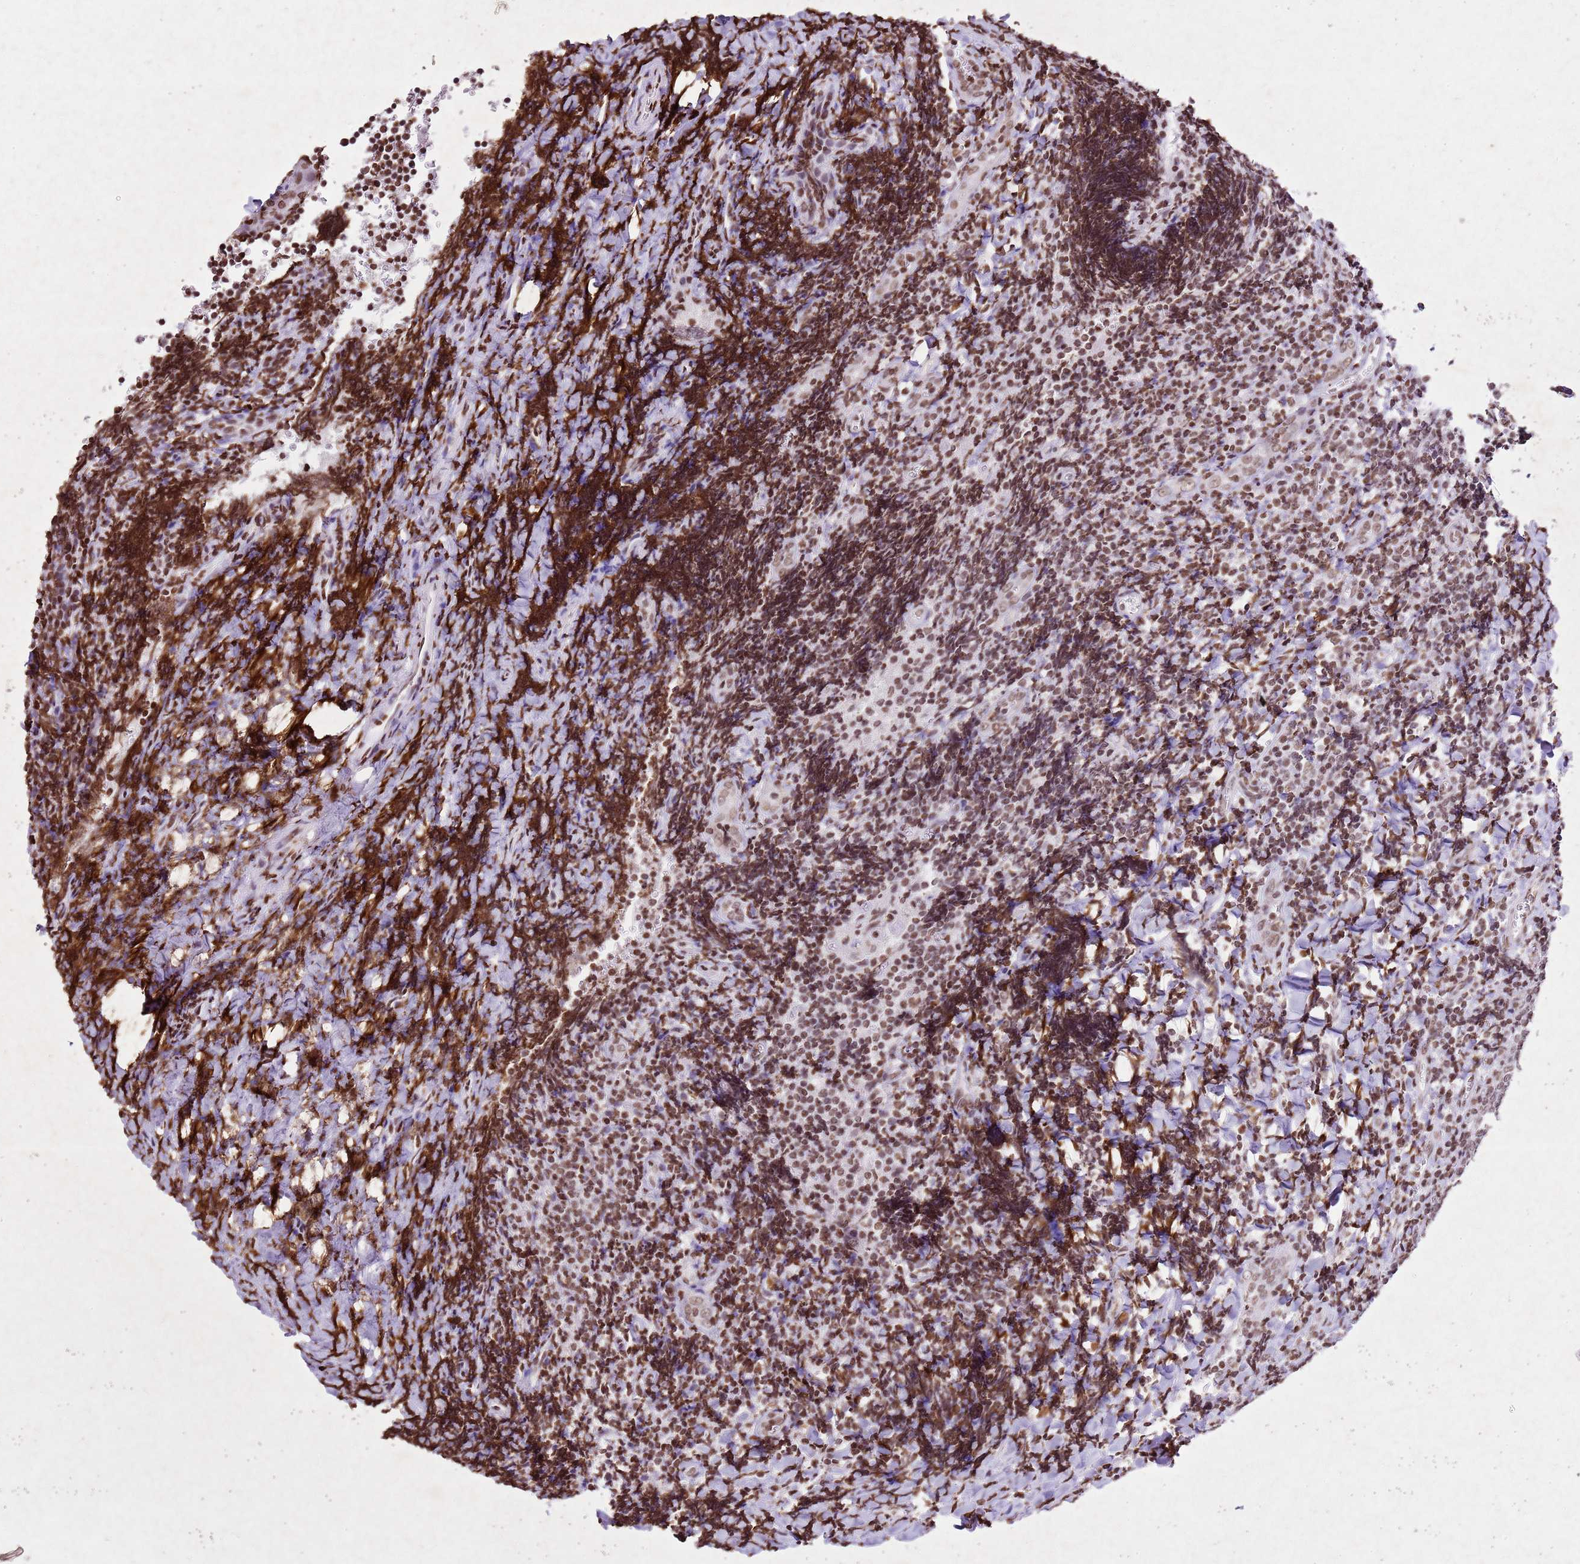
{"staining": {"intensity": "moderate", "quantity": ">75%", "location": "nuclear"}, "tissue": "tonsil", "cell_type": "Germinal center cells", "image_type": "normal", "snomed": [{"axis": "morphology", "description": "Normal tissue, NOS"}, {"axis": "topography", "description": "Tonsil"}], "caption": "Protein expression by immunohistochemistry demonstrates moderate nuclear expression in approximately >75% of germinal center cells in benign tonsil. Nuclei are stained in blue.", "gene": "BMAL1", "patient": {"sex": "male", "age": 27}}